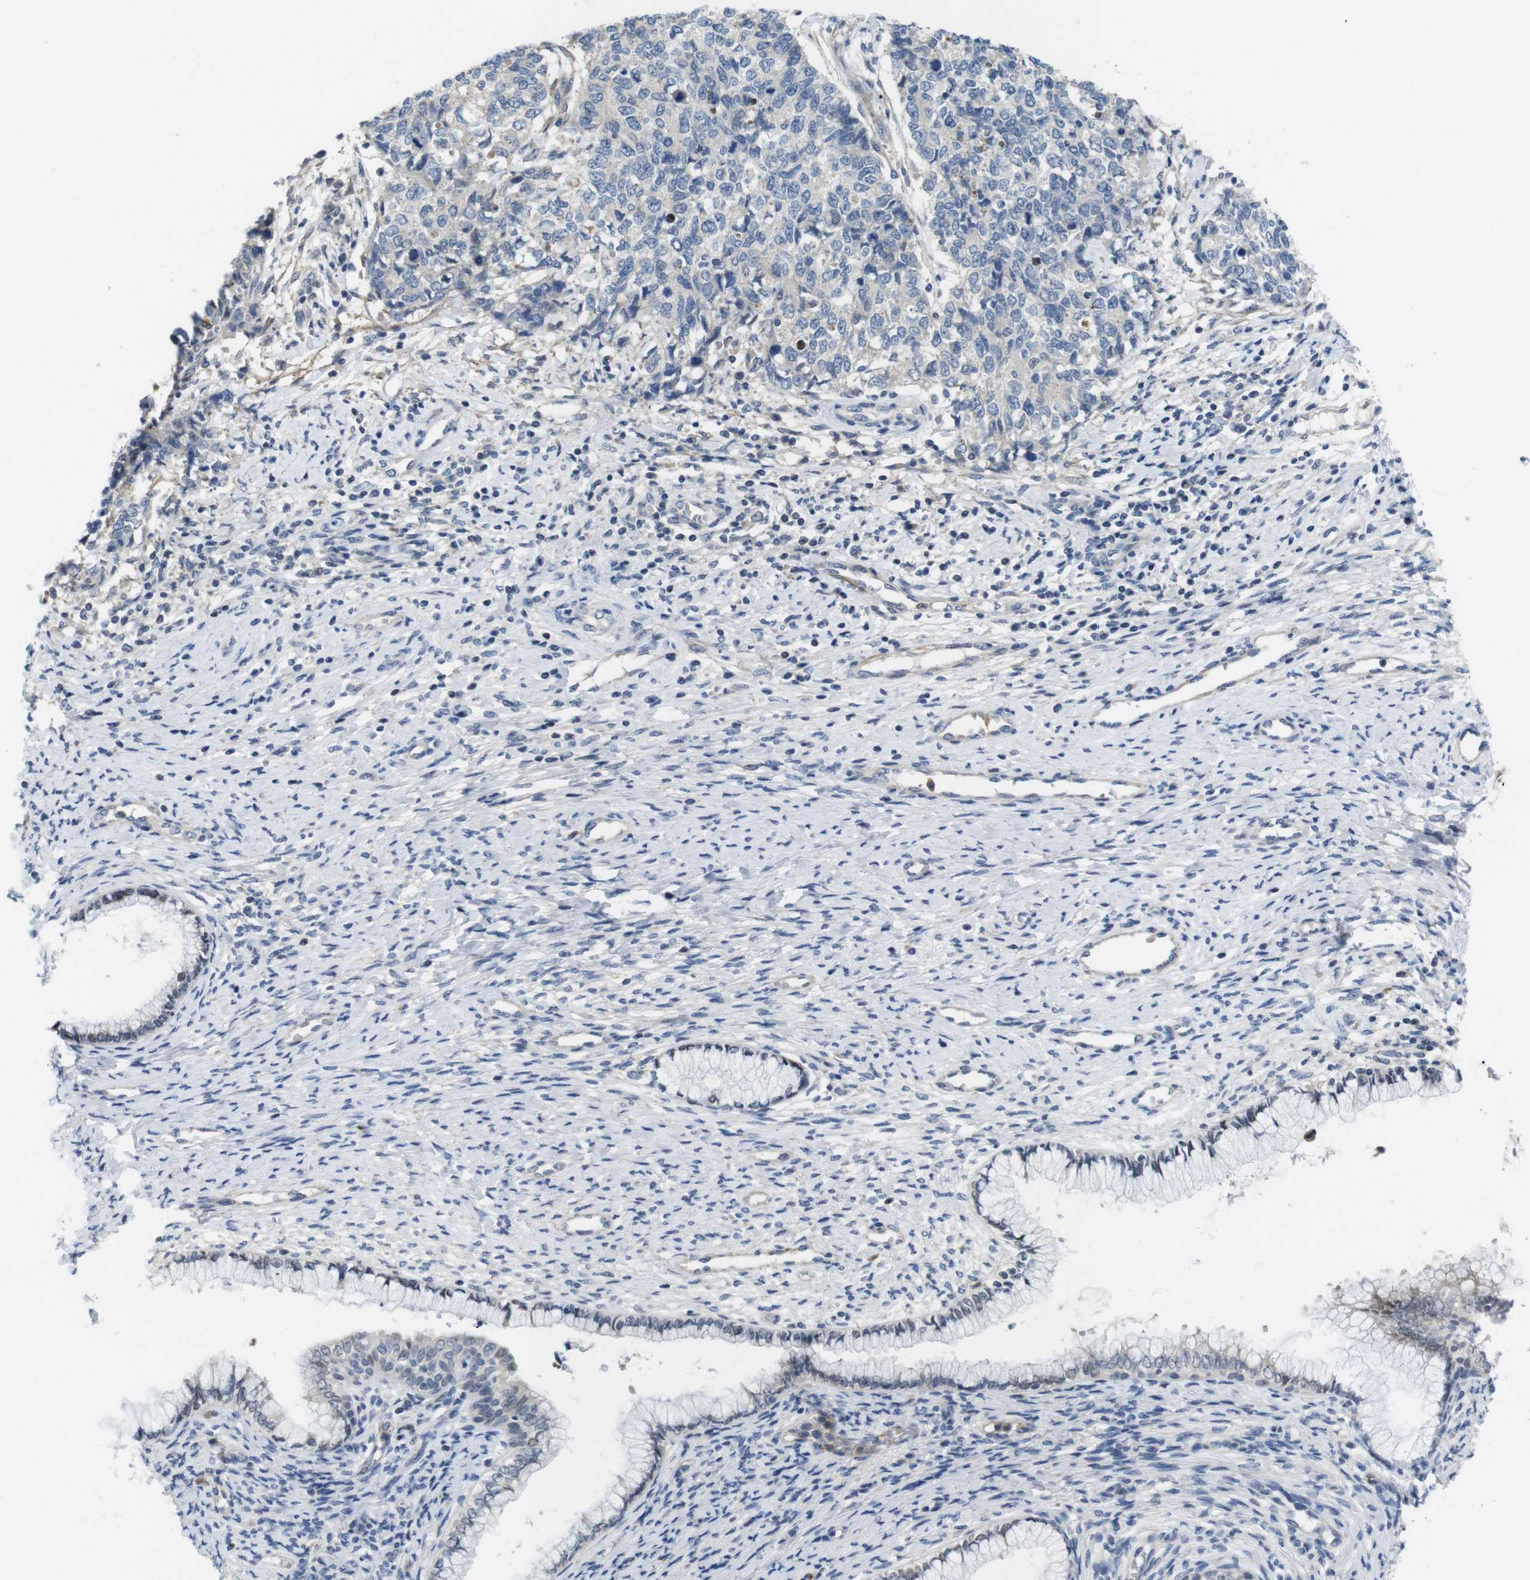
{"staining": {"intensity": "negative", "quantity": "none", "location": "none"}, "tissue": "cervical cancer", "cell_type": "Tumor cells", "image_type": "cancer", "snomed": [{"axis": "morphology", "description": "Squamous cell carcinoma, NOS"}, {"axis": "topography", "description": "Cervix"}], "caption": "DAB (3,3'-diaminobenzidine) immunohistochemical staining of squamous cell carcinoma (cervical) demonstrates no significant staining in tumor cells.", "gene": "FNTA", "patient": {"sex": "female", "age": 63}}